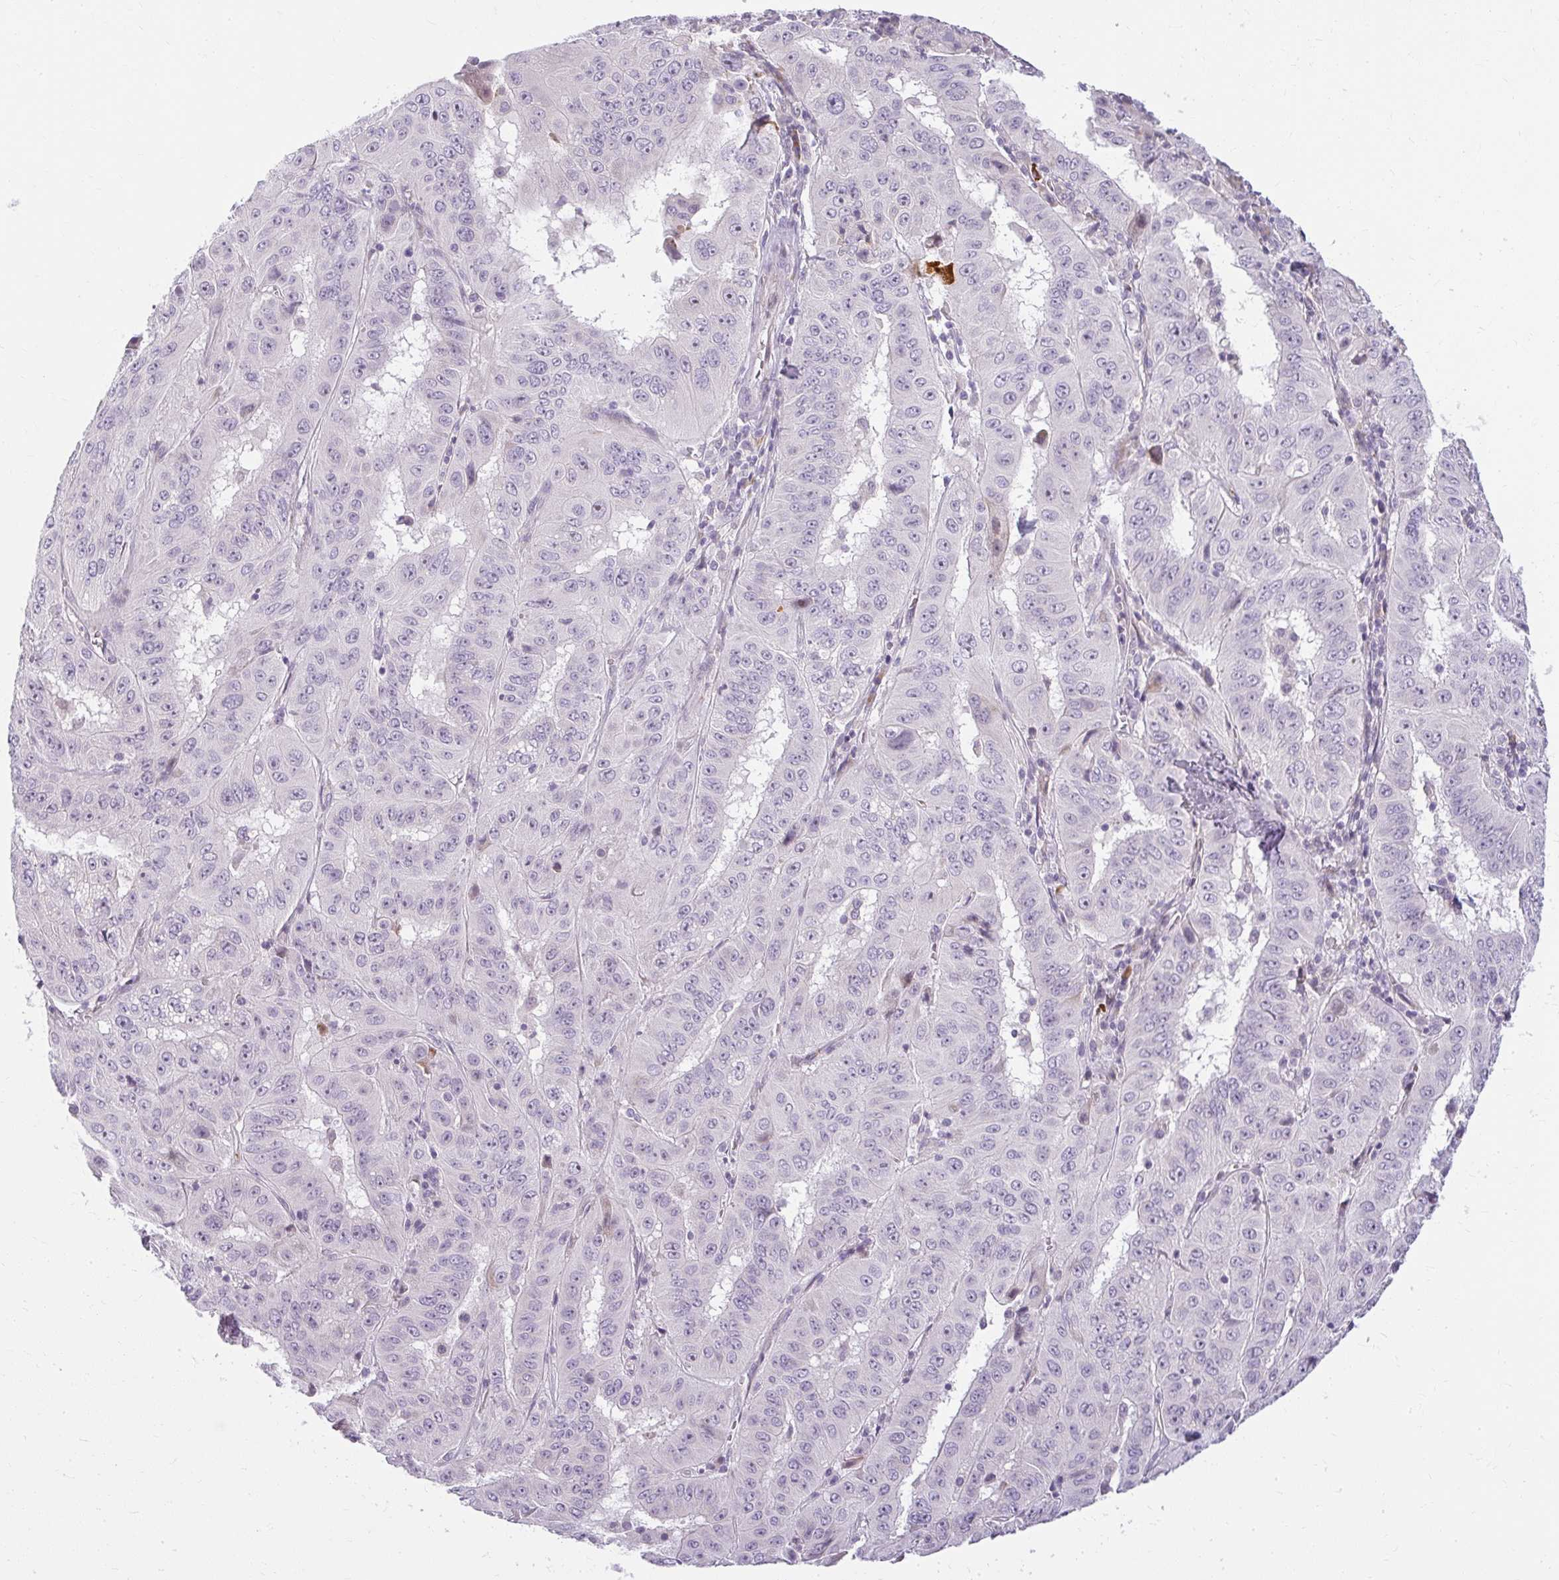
{"staining": {"intensity": "negative", "quantity": "none", "location": "none"}, "tissue": "pancreatic cancer", "cell_type": "Tumor cells", "image_type": "cancer", "snomed": [{"axis": "morphology", "description": "Adenocarcinoma, NOS"}, {"axis": "topography", "description": "Pancreas"}], "caption": "A photomicrograph of pancreatic adenocarcinoma stained for a protein exhibits no brown staining in tumor cells.", "gene": "ZFYVE26", "patient": {"sex": "male", "age": 63}}